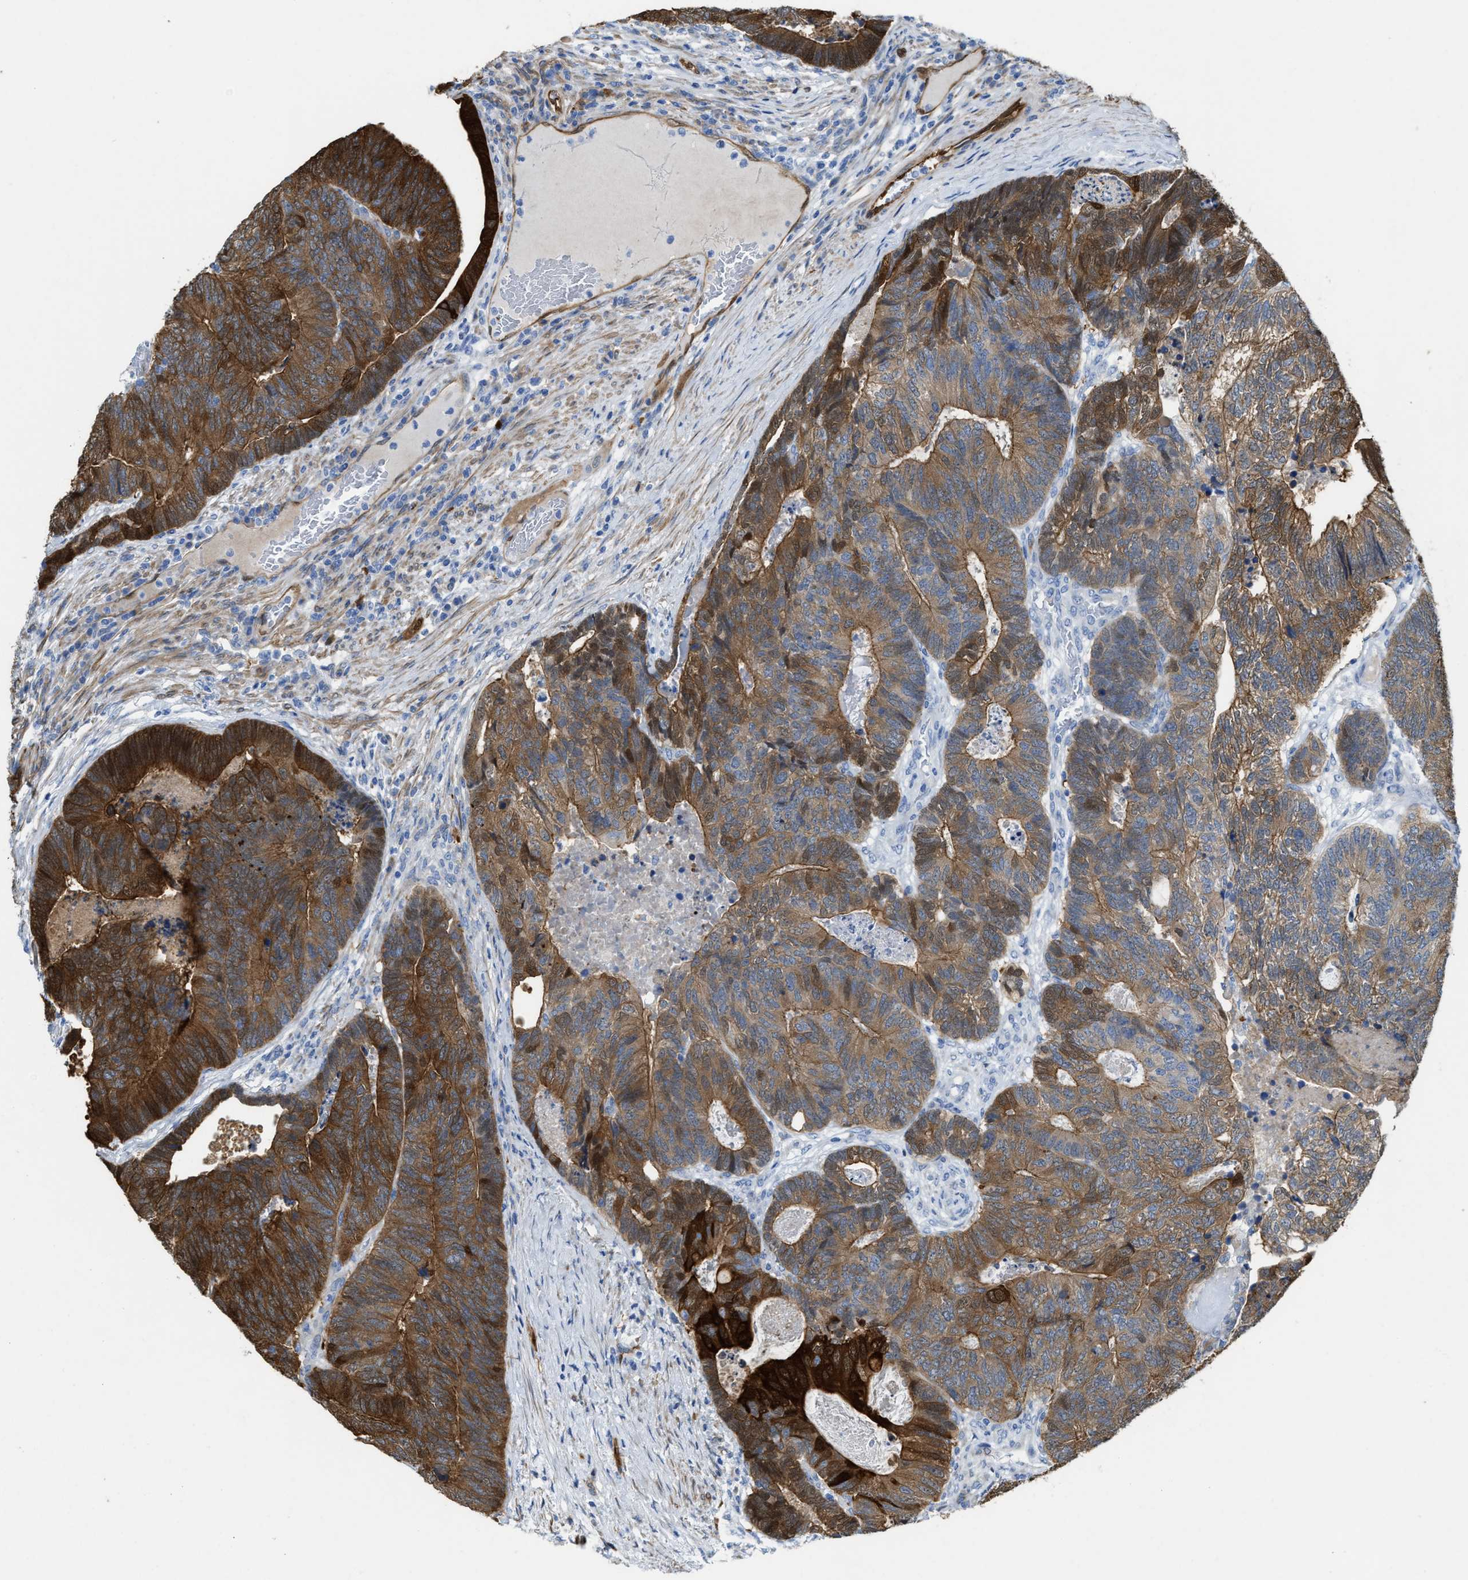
{"staining": {"intensity": "strong", "quantity": "25%-75%", "location": "cytoplasmic/membranous"}, "tissue": "colorectal cancer", "cell_type": "Tumor cells", "image_type": "cancer", "snomed": [{"axis": "morphology", "description": "Adenocarcinoma, NOS"}, {"axis": "topography", "description": "Colon"}], "caption": "Tumor cells reveal high levels of strong cytoplasmic/membranous positivity in approximately 25%-75% of cells in human colorectal cancer (adenocarcinoma).", "gene": "ASS1", "patient": {"sex": "female", "age": 67}}